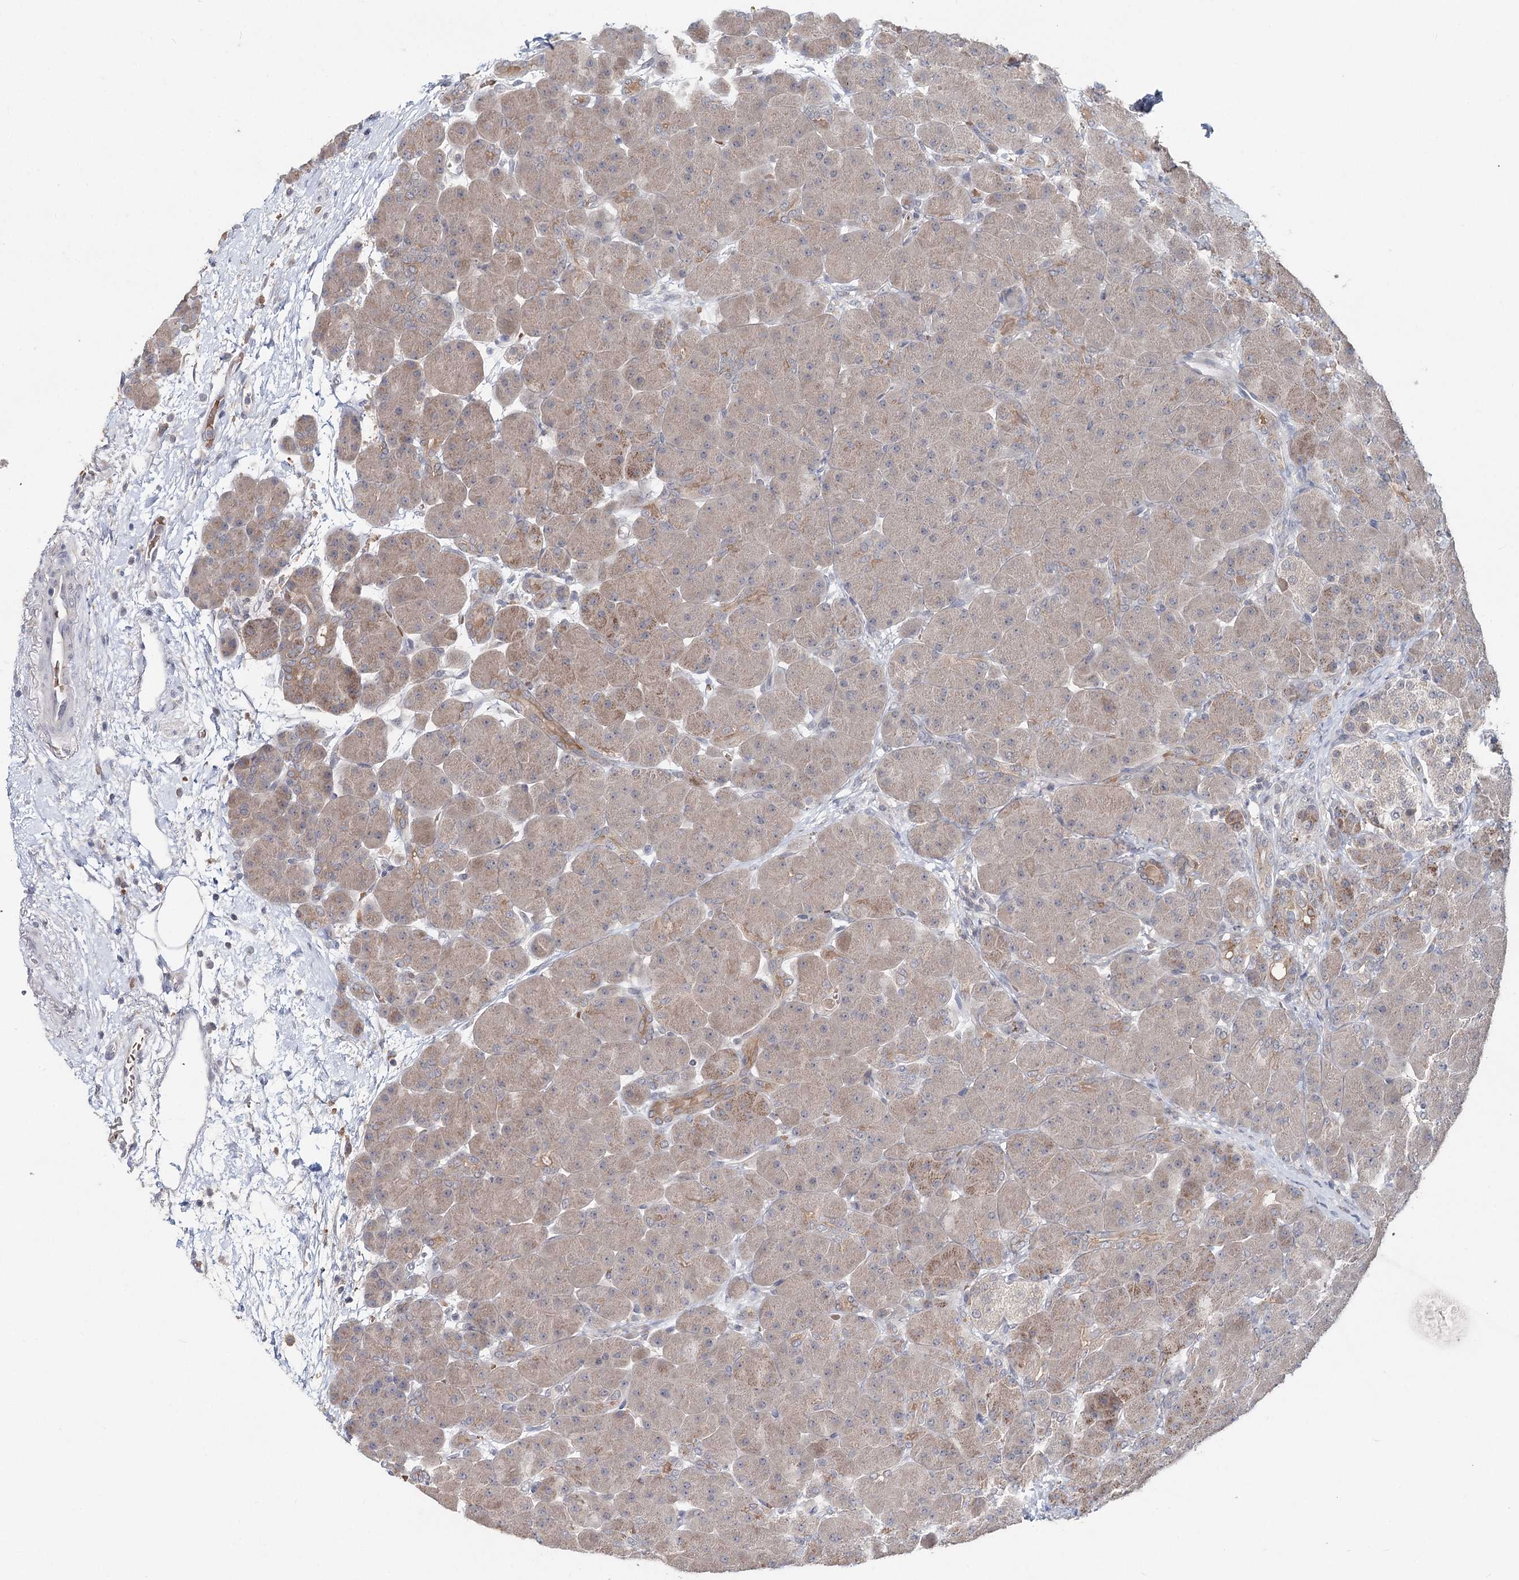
{"staining": {"intensity": "weak", "quantity": ">75%", "location": "cytoplasmic/membranous"}, "tissue": "pancreas", "cell_type": "Exocrine glandular cells", "image_type": "normal", "snomed": [{"axis": "morphology", "description": "Normal tissue, NOS"}, {"axis": "topography", "description": "Pancreas"}], "caption": "Immunohistochemistry (IHC) photomicrograph of unremarkable pancreas: pancreas stained using IHC demonstrates low levels of weak protein expression localized specifically in the cytoplasmic/membranous of exocrine glandular cells, appearing as a cytoplasmic/membranous brown color.", "gene": "FBXO7", "patient": {"sex": "male", "age": 66}}